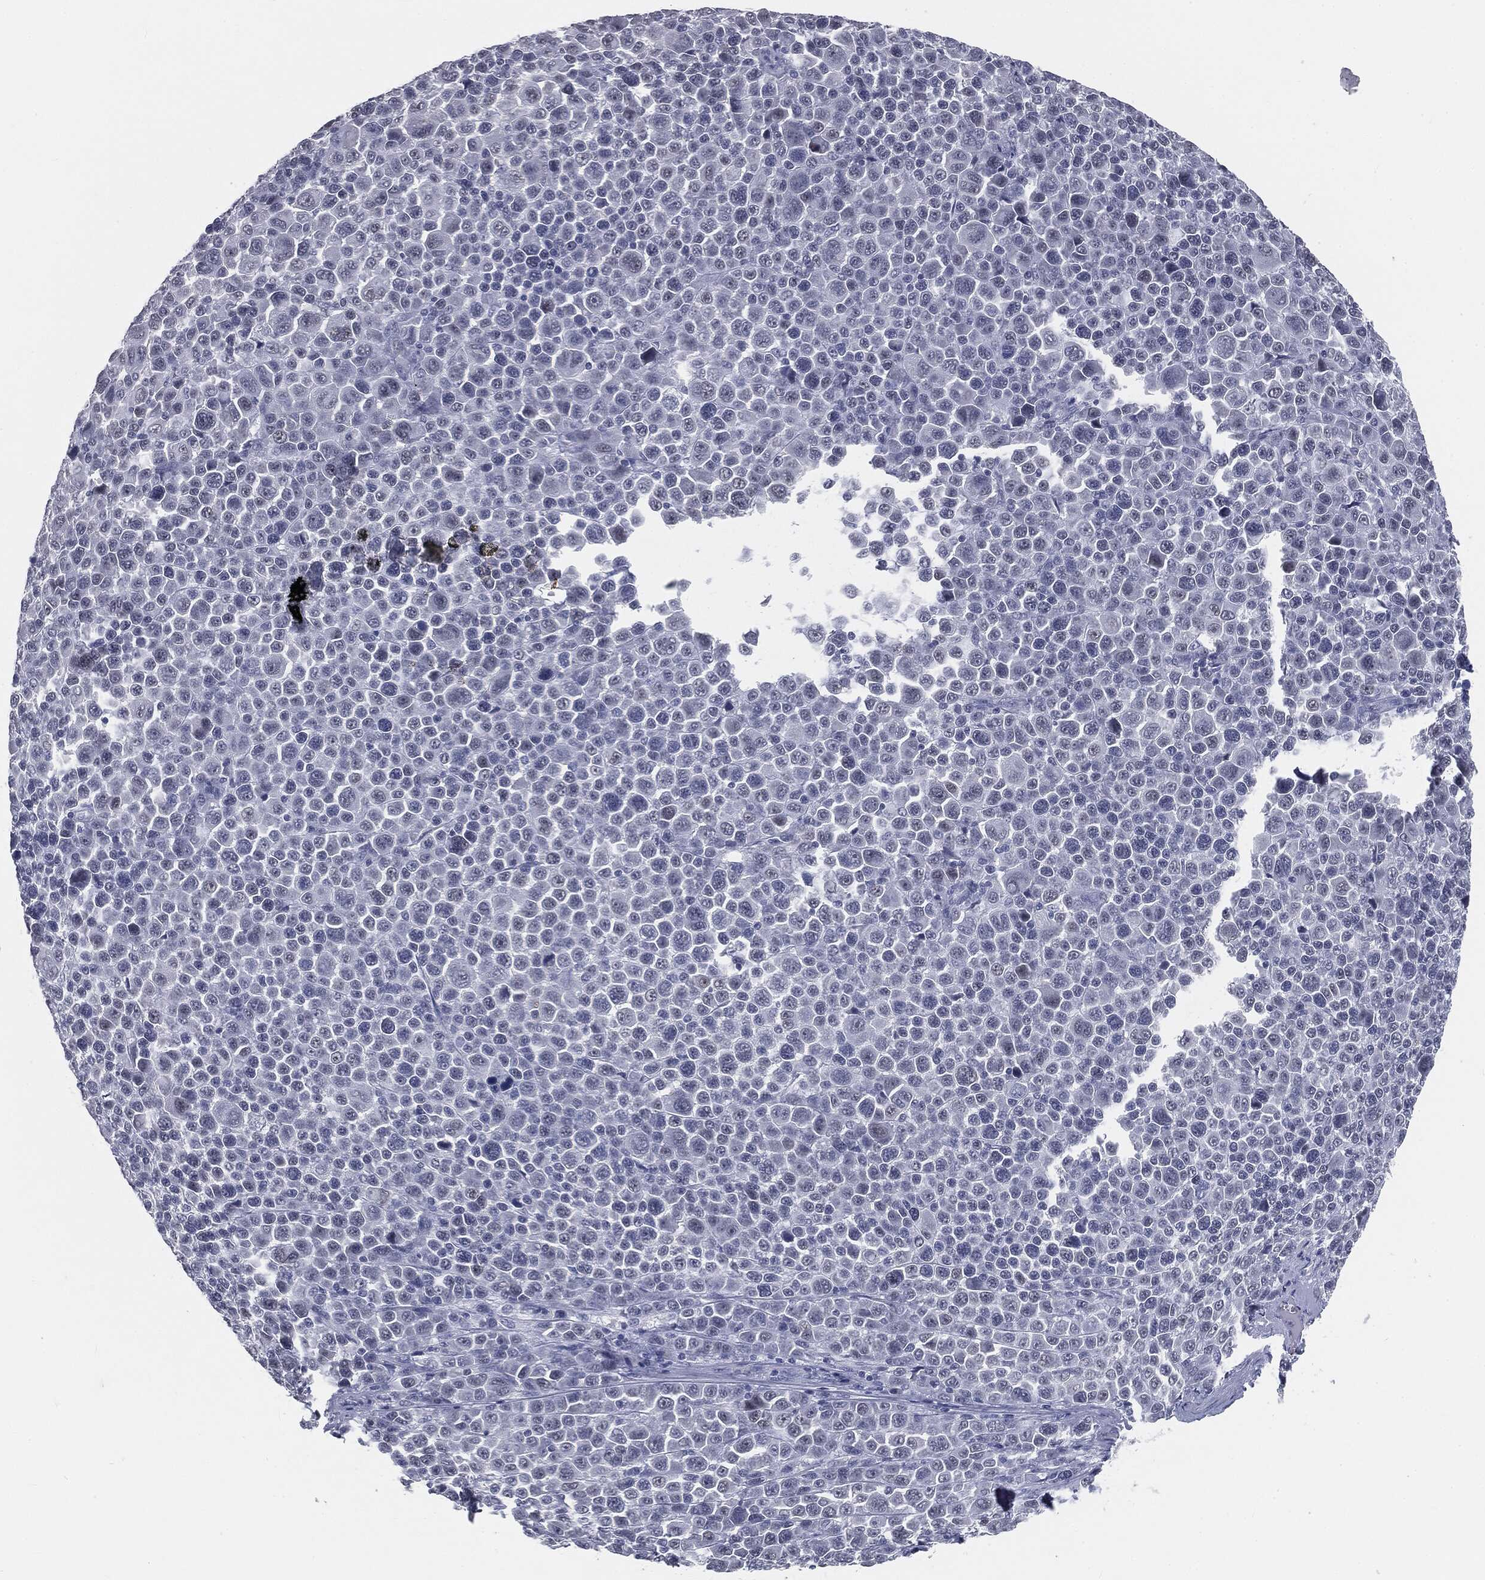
{"staining": {"intensity": "negative", "quantity": "none", "location": "none"}, "tissue": "melanoma", "cell_type": "Tumor cells", "image_type": "cancer", "snomed": [{"axis": "morphology", "description": "Malignant melanoma, NOS"}, {"axis": "topography", "description": "Skin"}], "caption": "Human melanoma stained for a protein using immunohistochemistry (IHC) displays no positivity in tumor cells.", "gene": "PRAME", "patient": {"sex": "female", "age": 57}}